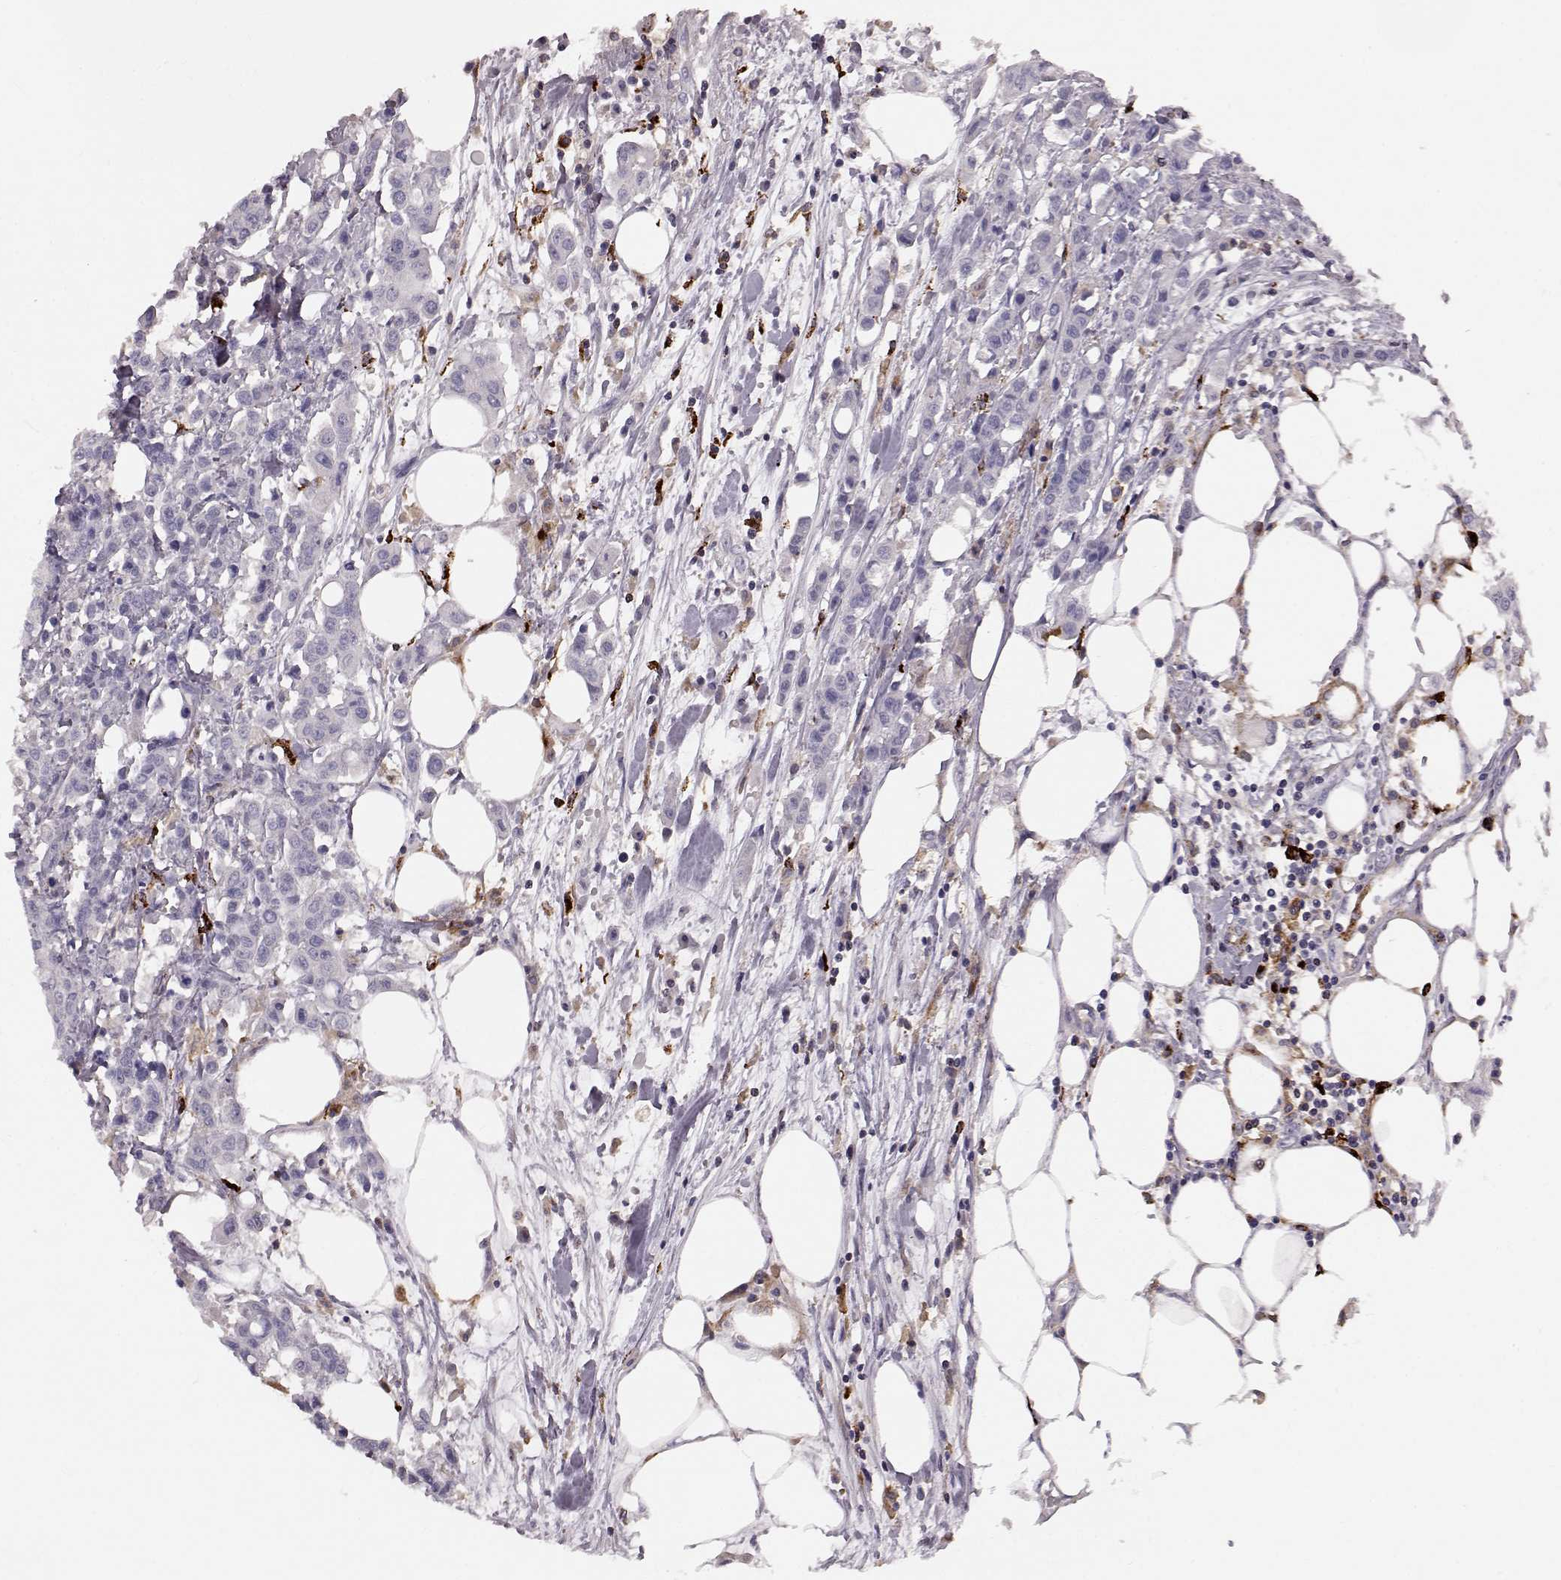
{"staining": {"intensity": "negative", "quantity": "none", "location": "none"}, "tissue": "carcinoid", "cell_type": "Tumor cells", "image_type": "cancer", "snomed": [{"axis": "morphology", "description": "Carcinoid, malignant, NOS"}, {"axis": "topography", "description": "Colon"}], "caption": "DAB (3,3'-diaminobenzidine) immunohistochemical staining of carcinoid (malignant) displays no significant staining in tumor cells.", "gene": "CCNF", "patient": {"sex": "male", "age": 81}}